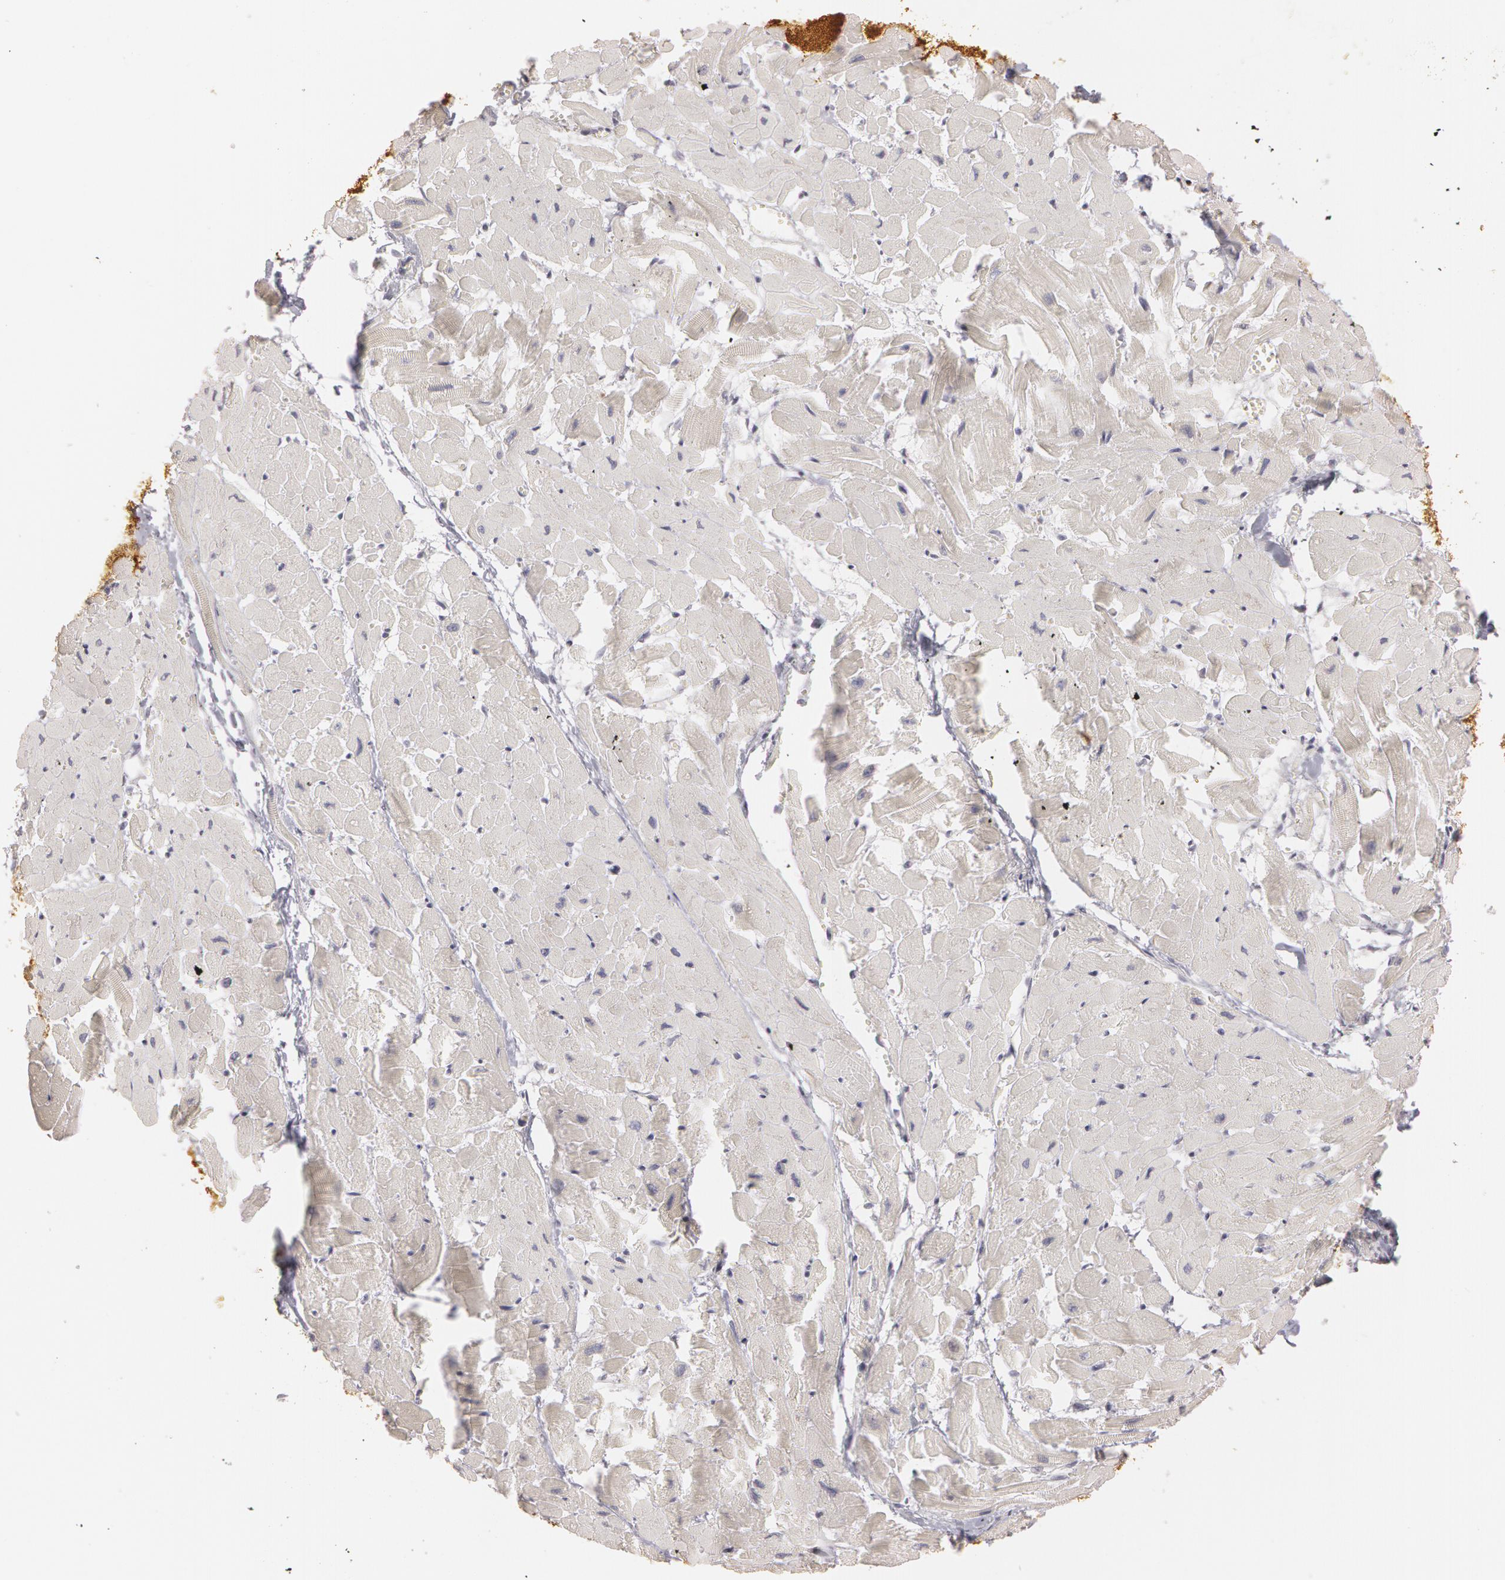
{"staining": {"intensity": "negative", "quantity": "none", "location": "none"}, "tissue": "heart muscle", "cell_type": "Cardiomyocytes", "image_type": "normal", "snomed": [{"axis": "morphology", "description": "Normal tissue, NOS"}, {"axis": "topography", "description": "Heart"}], "caption": "Immunohistochemistry image of normal heart muscle: heart muscle stained with DAB exhibits no significant protein expression in cardiomyocytes.", "gene": "RALGAPA1", "patient": {"sex": "female", "age": 19}}